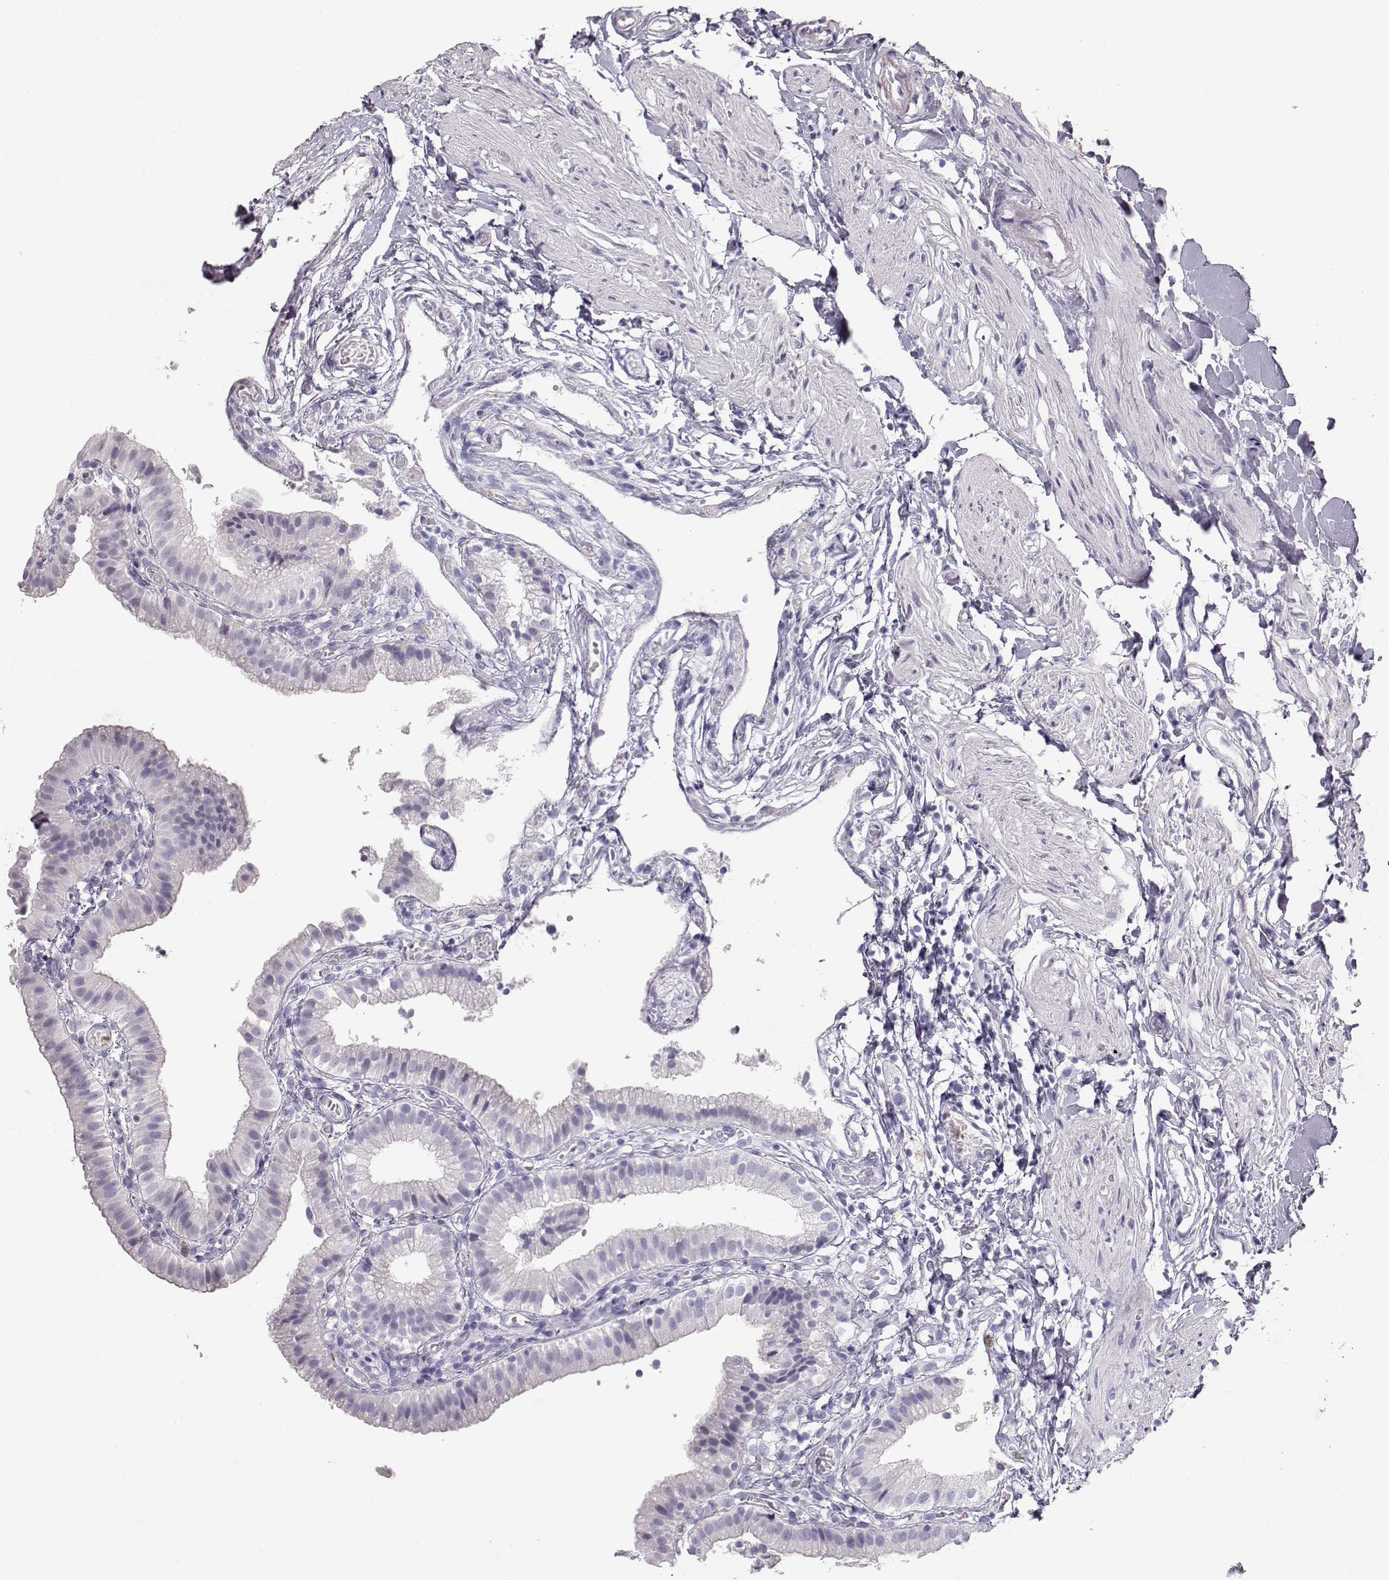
{"staining": {"intensity": "negative", "quantity": "none", "location": "none"}, "tissue": "gallbladder", "cell_type": "Glandular cells", "image_type": "normal", "snomed": [{"axis": "morphology", "description": "Normal tissue, NOS"}, {"axis": "topography", "description": "Gallbladder"}], "caption": "The image reveals no staining of glandular cells in unremarkable gallbladder.", "gene": "MIP", "patient": {"sex": "female", "age": 47}}